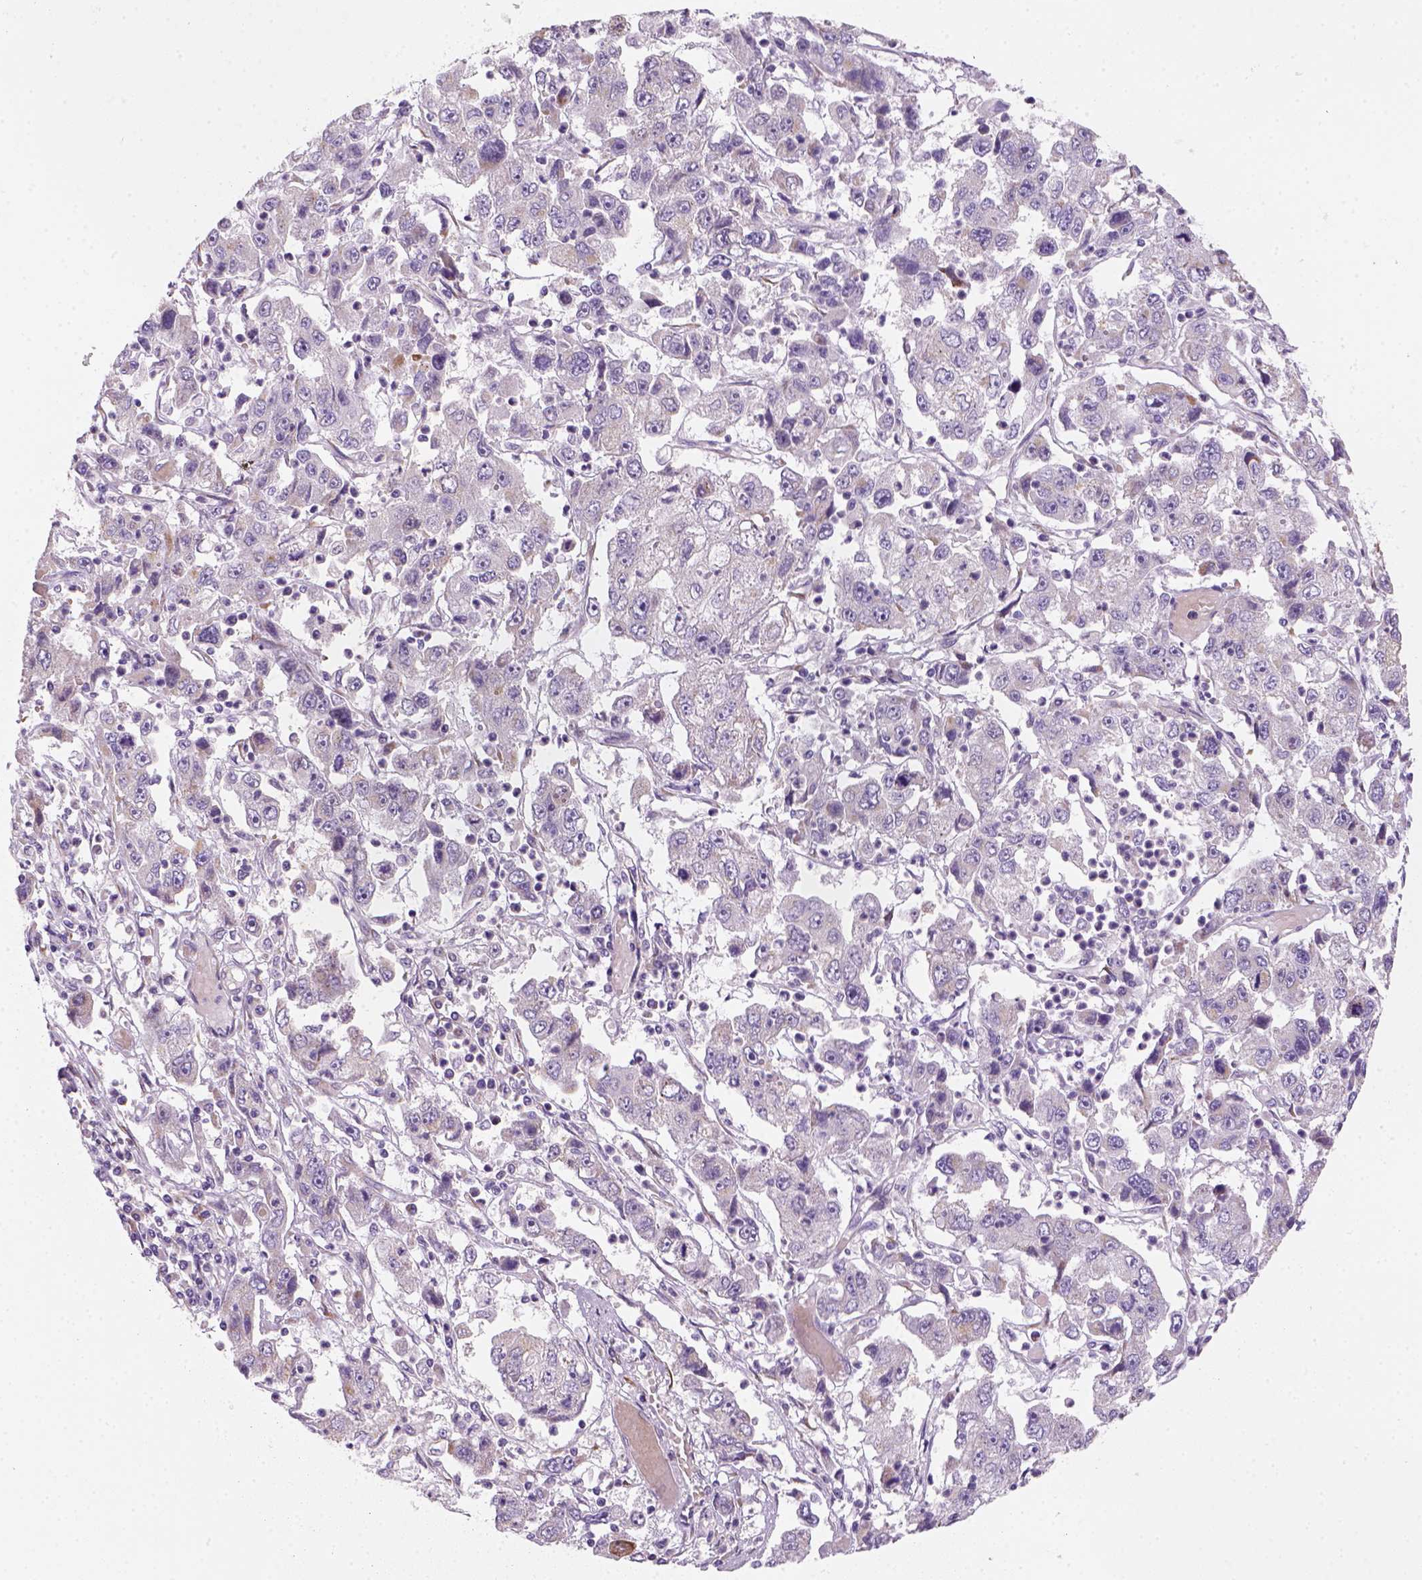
{"staining": {"intensity": "negative", "quantity": "none", "location": "none"}, "tissue": "cervical cancer", "cell_type": "Tumor cells", "image_type": "cancer", "snomed": [{"axis": "morphology", "description": "Squamous cell carcinoma, NOS"}, {"axis": "topography", "description": "Cervix"}], "caption": "This is an immunohistochemistry (IHC) histopathology image of human cervical cancer (squamous cell carcinoma). There is no positivity in tumor cells.", "gene": "CES2", "patient": {"sex": "female", "age": 36}}